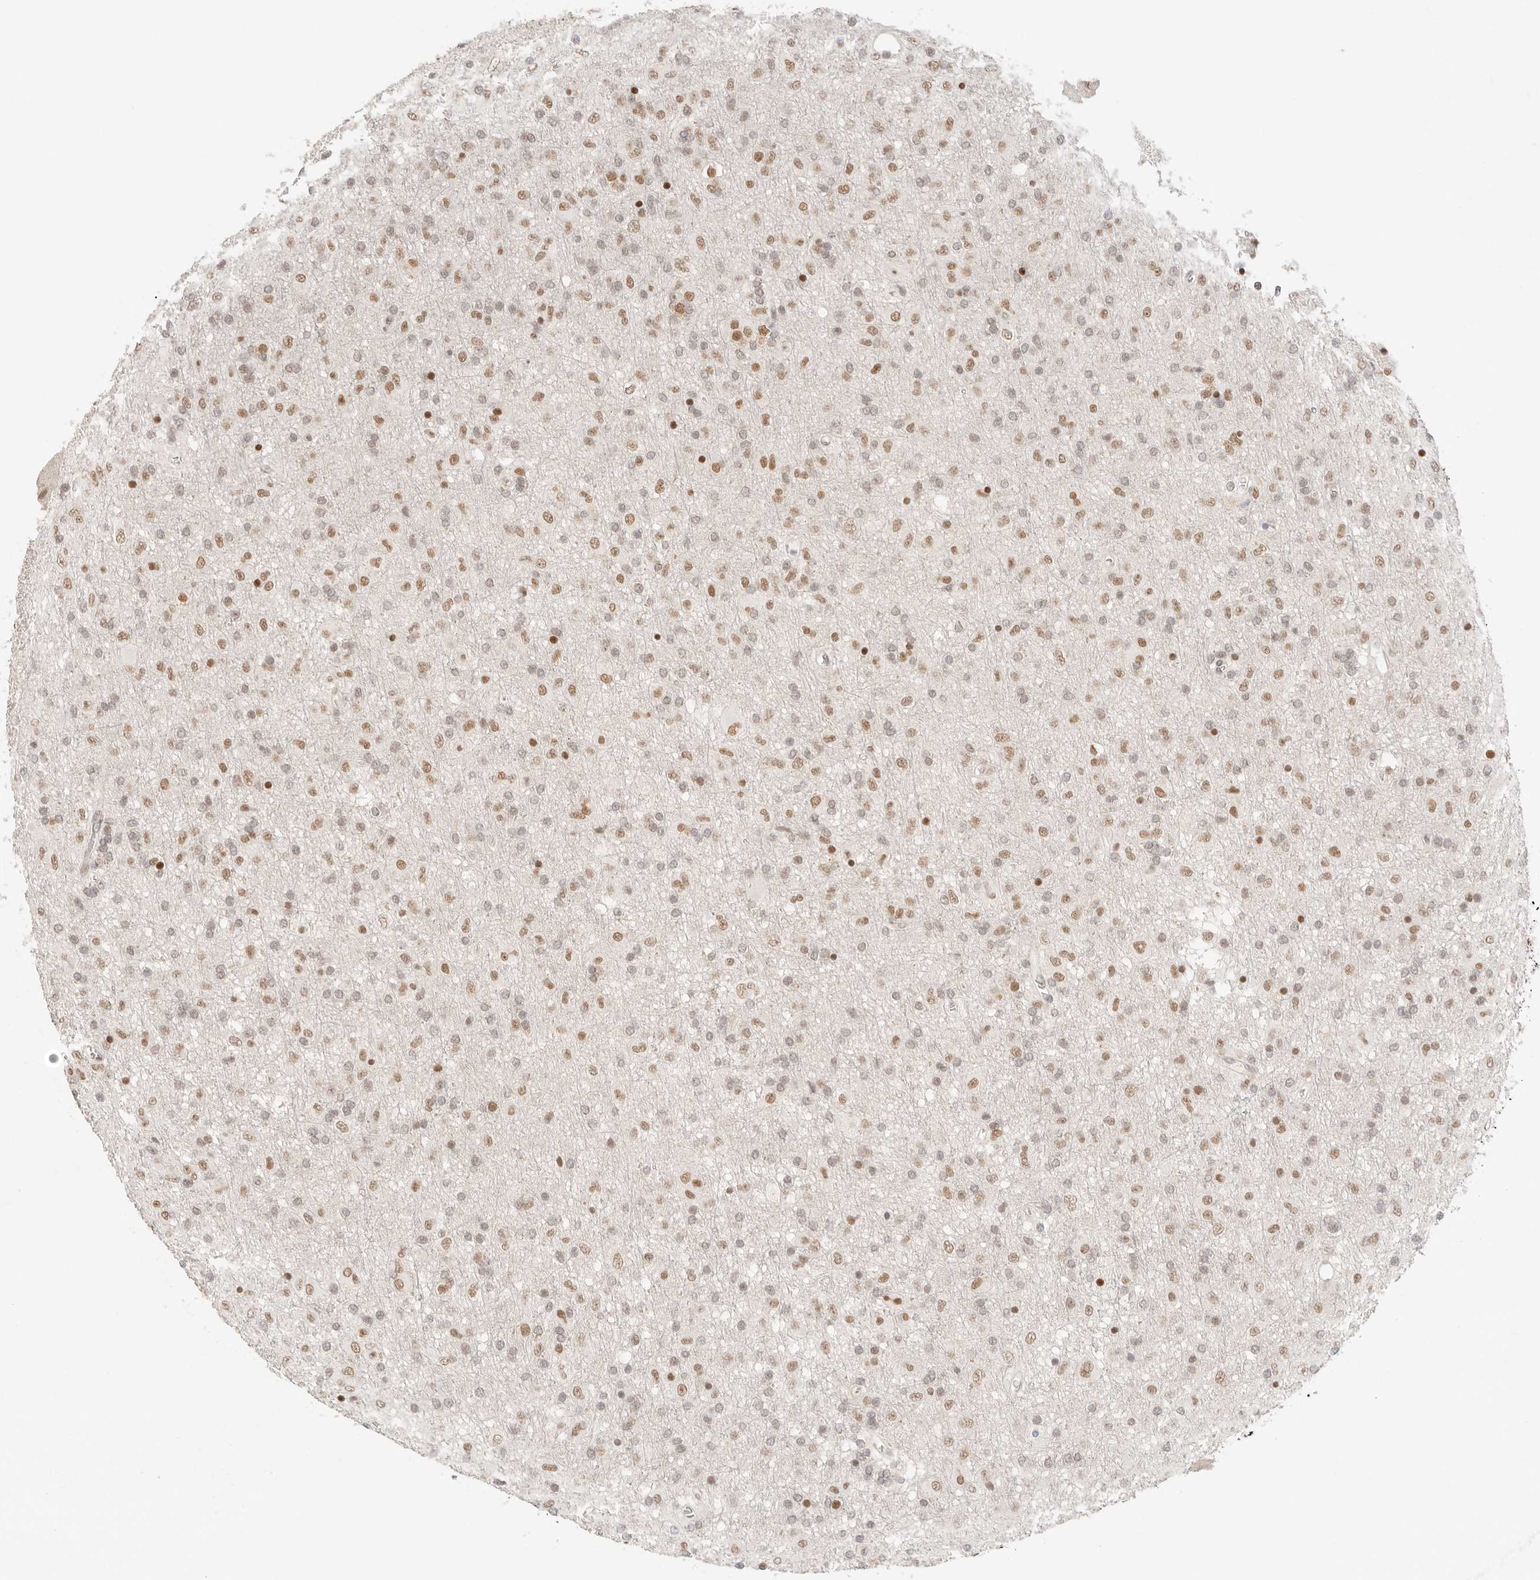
{"staining": {"intensity": "moderate", "quantity": "25%-75%", "location": "nuclear"}, "tissue": "glioma", "cell_type": "Tumor cells", "image_type": "cancer", "snomed": [{"axis": "morphology", "description": "Glioma, malignant, Low grade"}, {"axis": "topography", "description": "Brain"}], "caption": "Human glioma stained with a brown dye displays moderate nuclear positive positivity in about 25%-75% of tumor cells.", "gene": "HOXC5", "patient": {"sex": "male", "age": 65}}